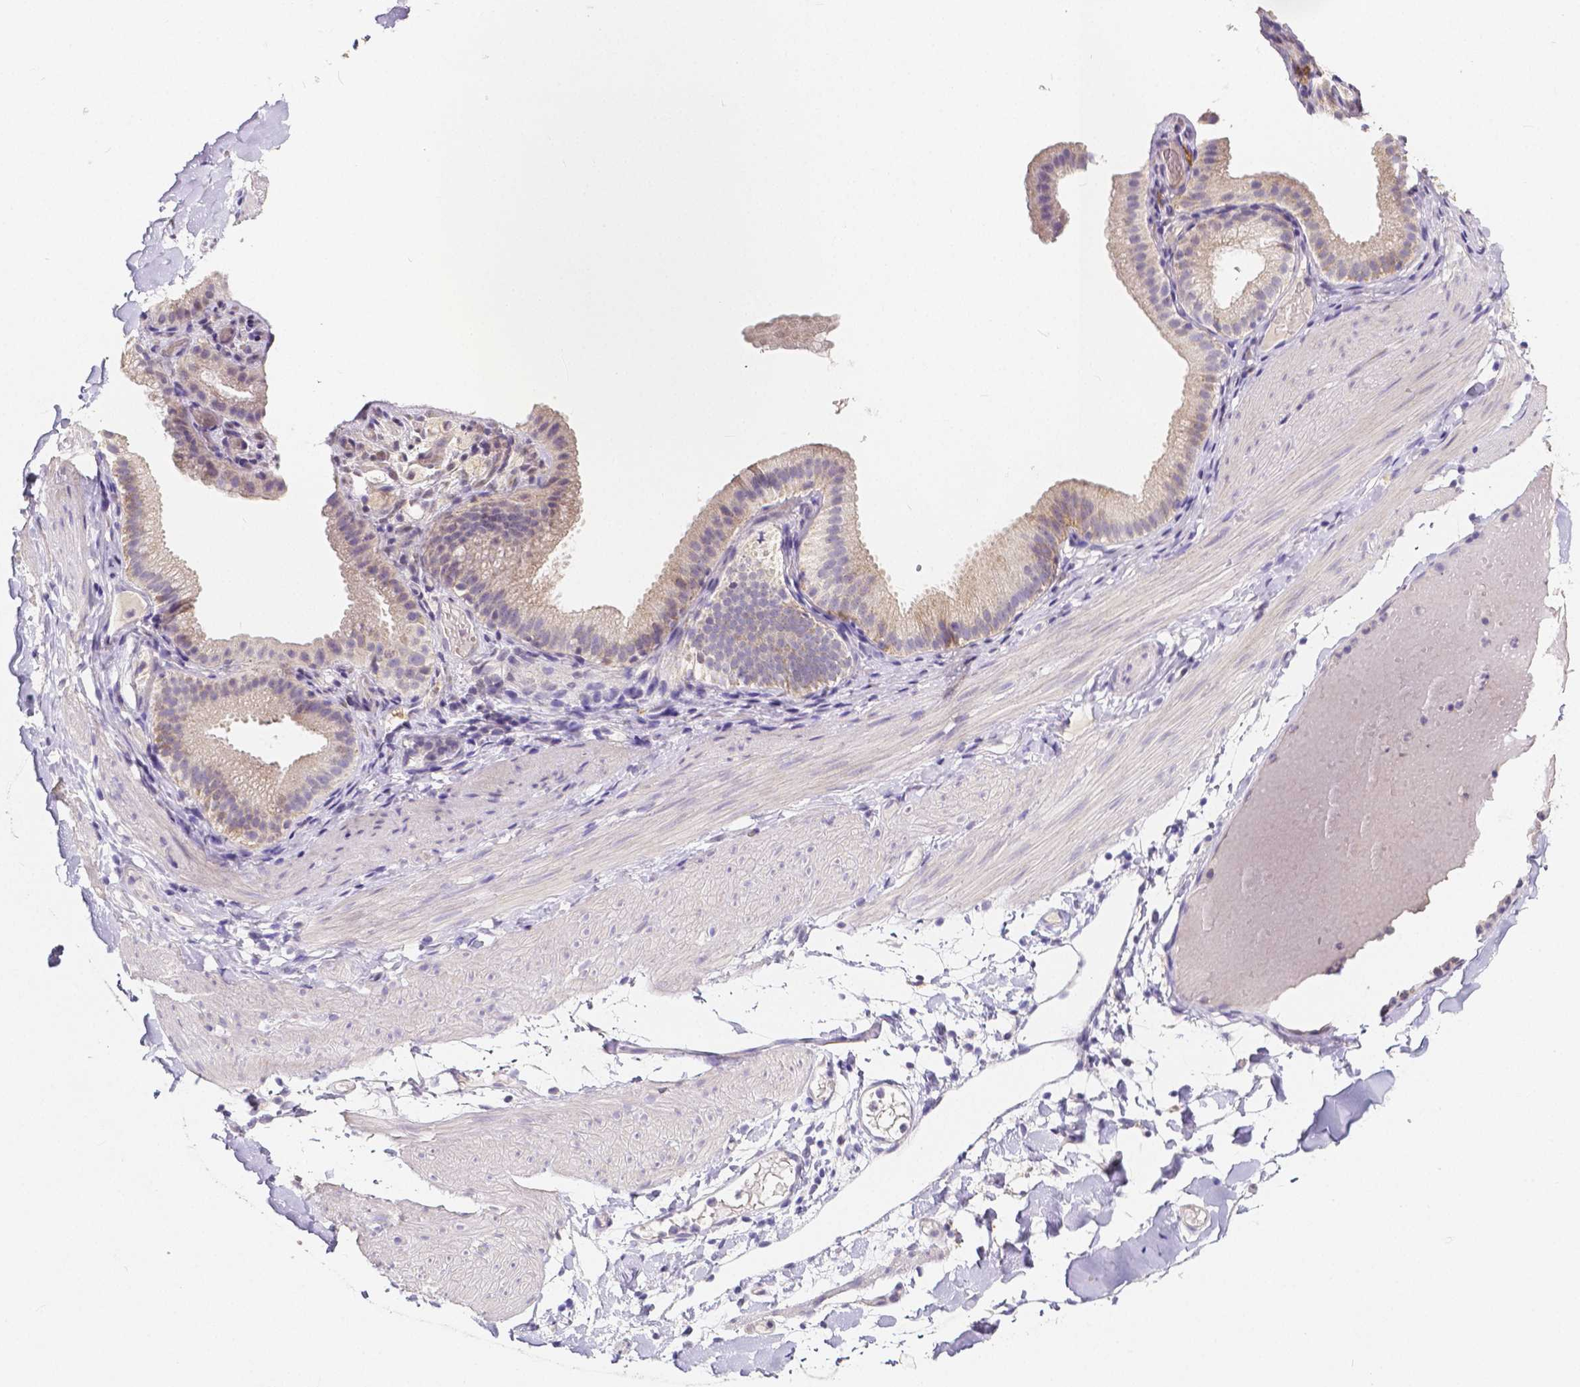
{"staining": {"intensity": "negative", "quantity": "none", "location": "none"}, "tissue": "adipose tissue", "cell_type": "Adipocytes", "image_type": "normal", "snomed": [{"axis": "morphology", "description": "Normal tissue, NOS"}, {"axis": "topography", "description": "Gallbladder"}, {"axis": "topography", "description": "Peripheral nerve tissue"}], "caption": "Immunohistochemistry image of normal adipose tissue: adipose tissue stained with DAB (3,3'-diaminobenzidine) shows no significant protein staining in adipocytes.", "gene": "ACP5", "patient": {"sex": "female", "age": 45}}